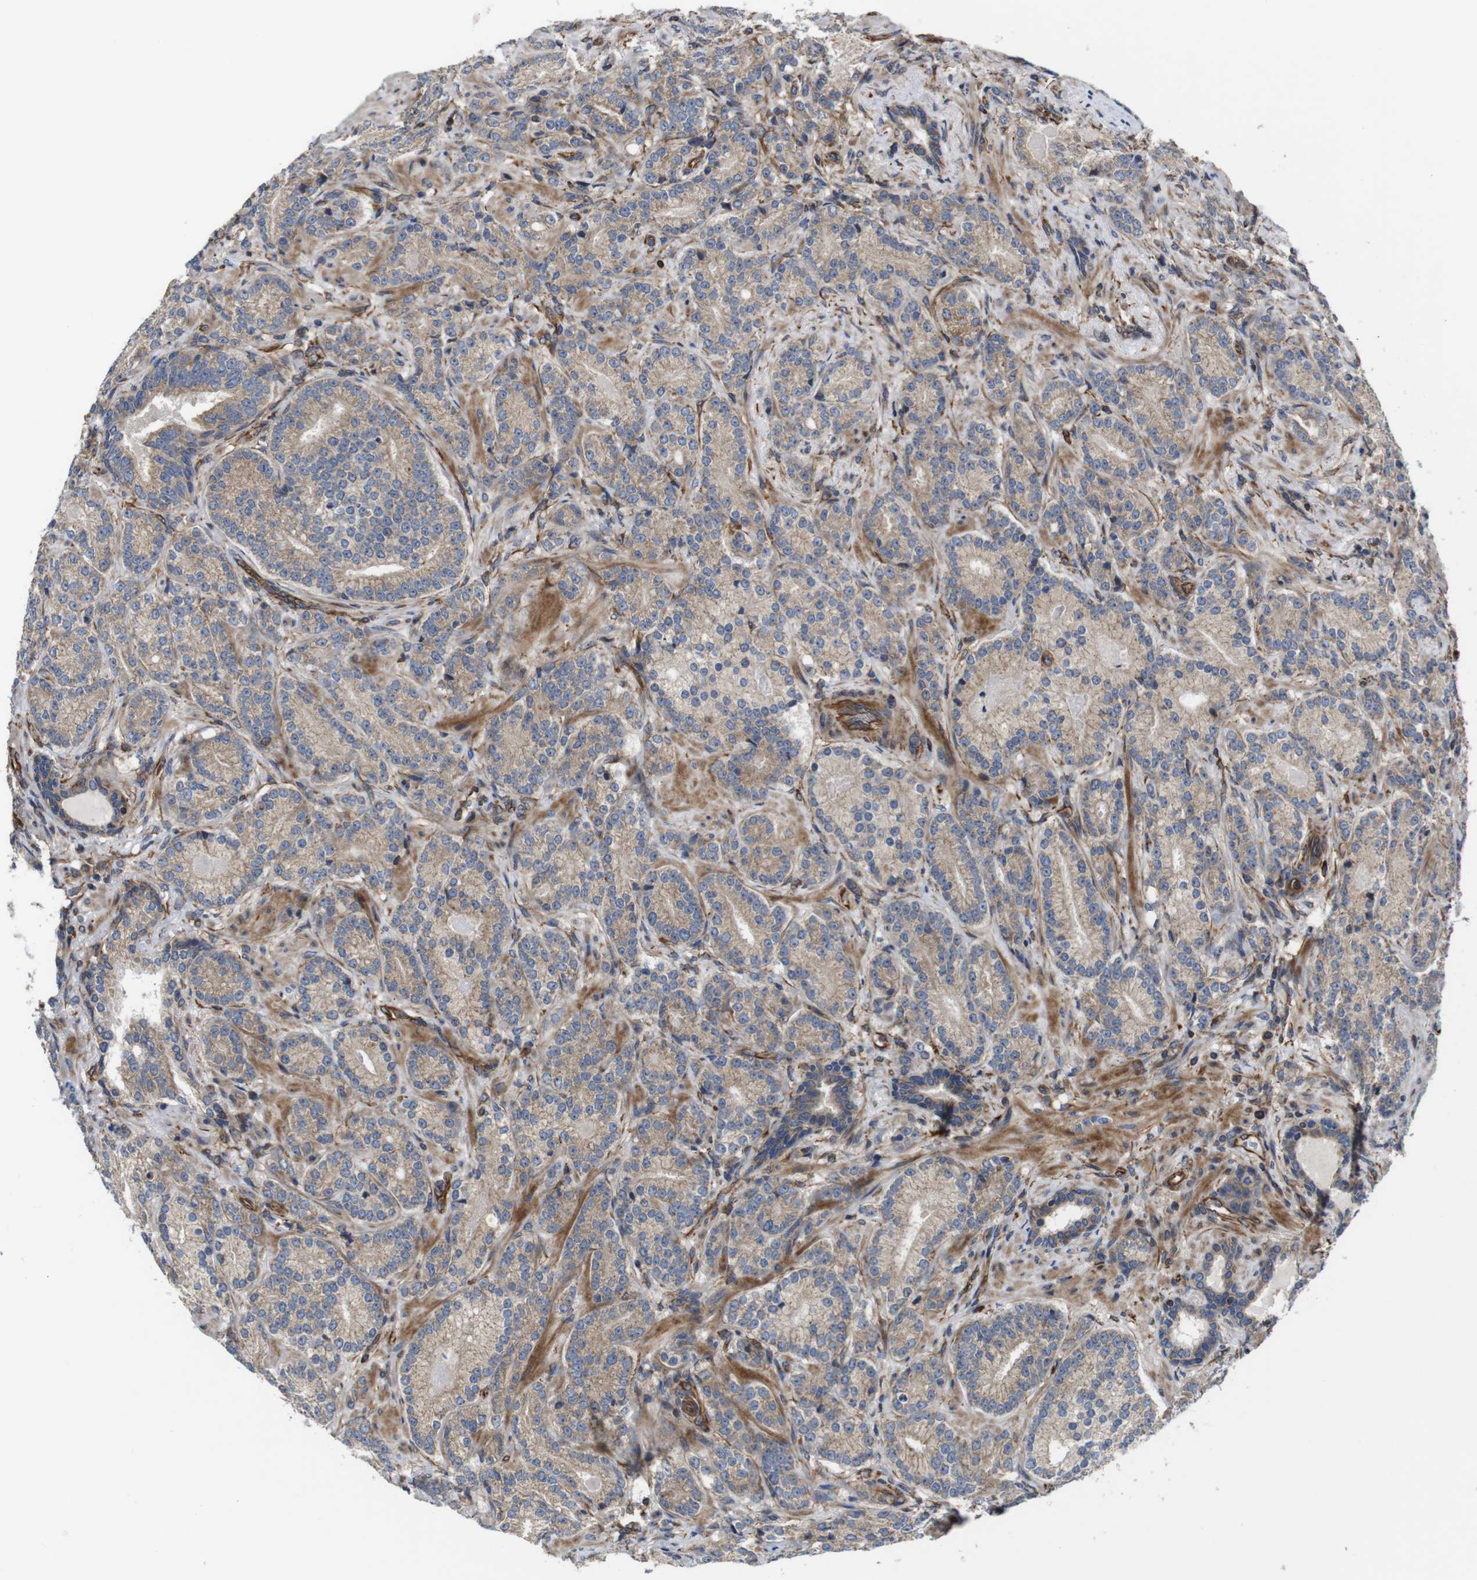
{"staining": {"intensity": "weak", "quantity": ">75%", "location": "cytoplasmic/membranous"}, "tissue": "prostate cancer", "cell_type": "Tumor cells", "image_type": "cancer", "snomed": [{"axis": "morphology", "description": "Adenocarcinoma, High grade"}, {"axis": "topography", "description": "Prostate"}], "caption": "Immunohistochemical staining of human high-grade adenocarcinoma (prostate) demonstrates low levels of weak cytoplasmic/membranous positivity in approximately >75% of tumor cells. (Brightfield microscopy of DAB IHC at high magnification).", "gene": "POMK", "patient": {"sex": "male", "age": 61}}